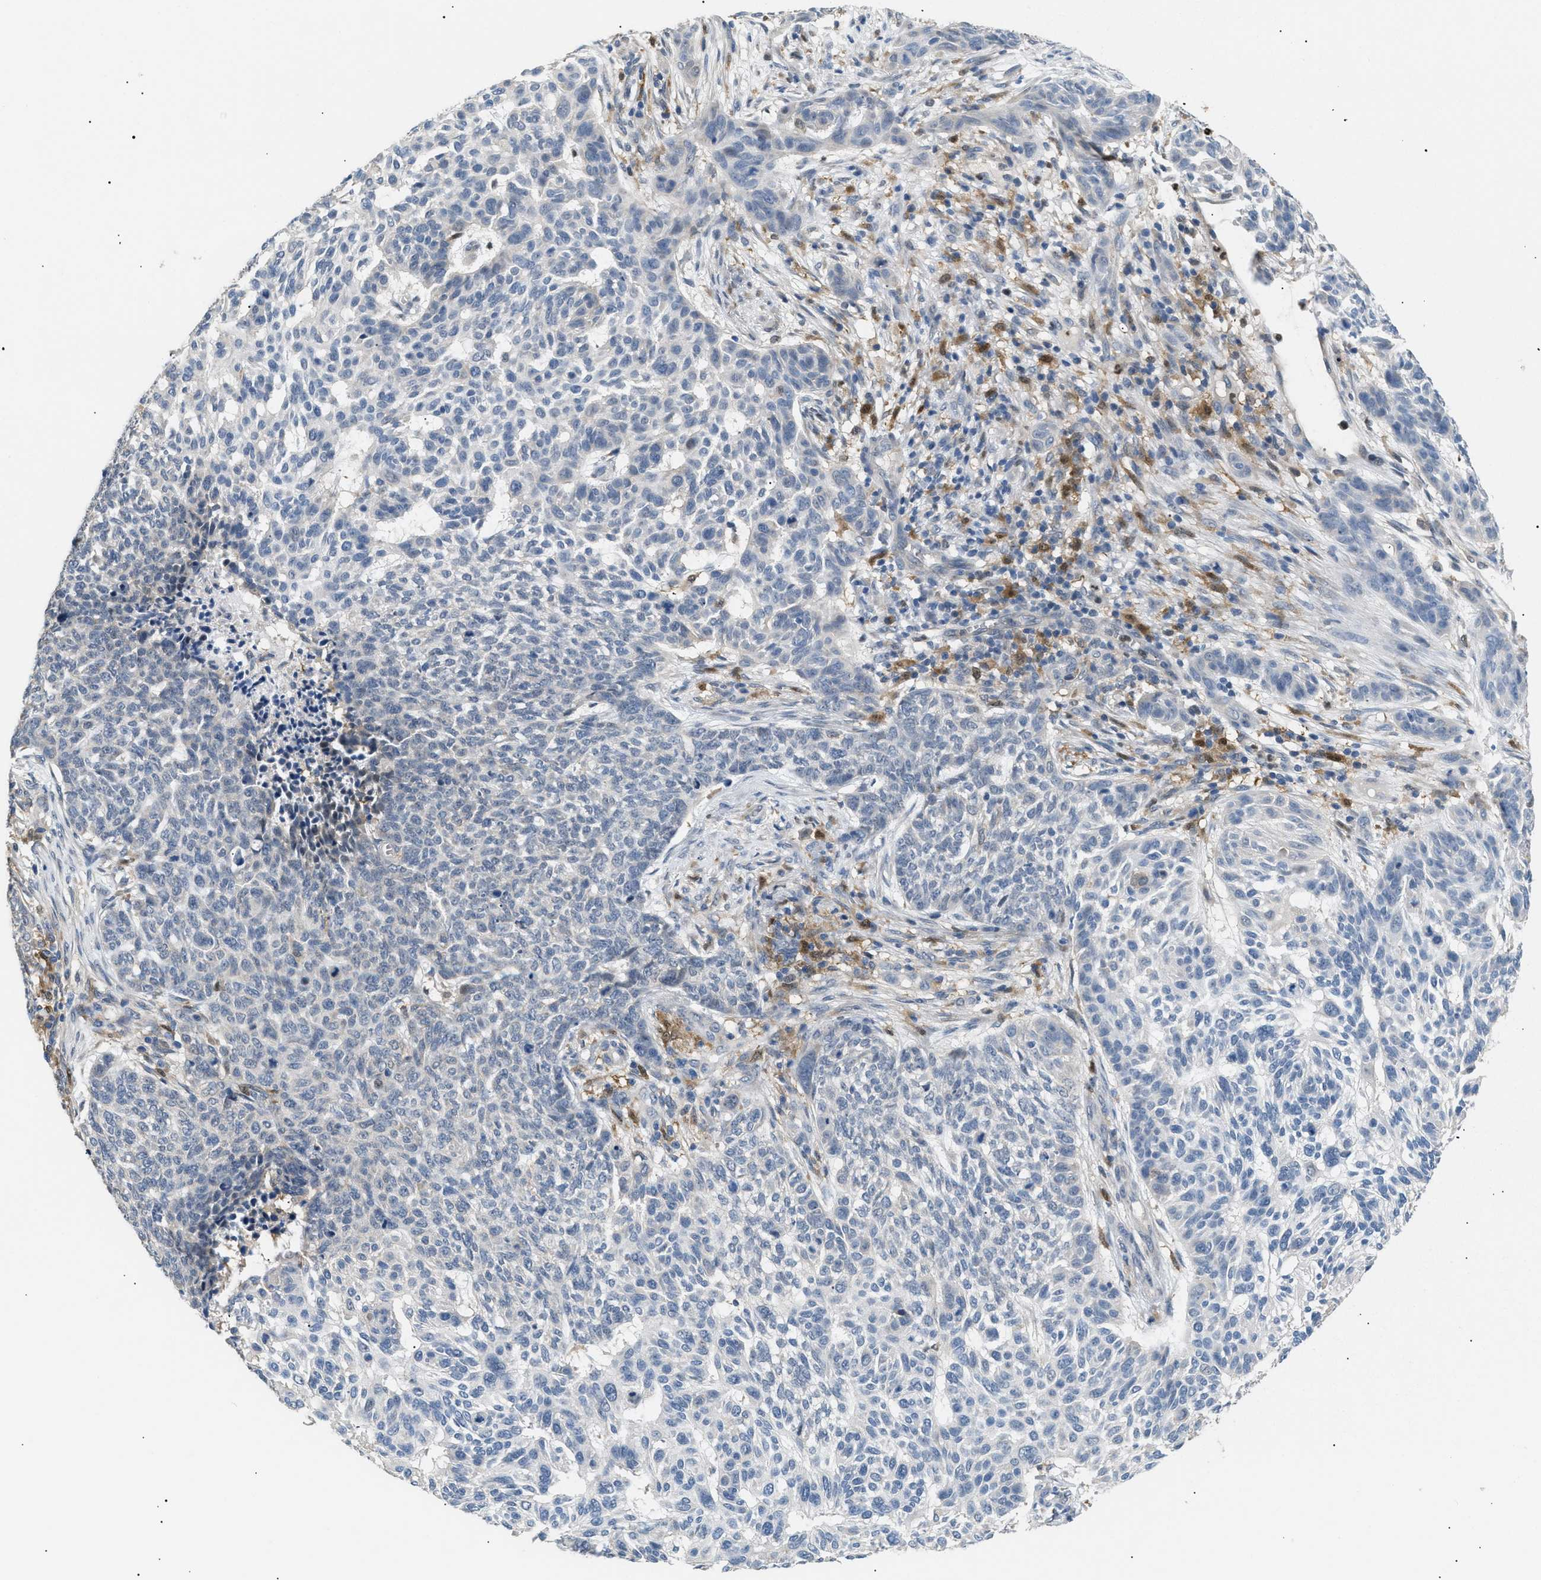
{"staining": {"intensity": "negative", "quantity": "none", "location": "none"}, "tissue": "skin cancer", "cell_type": "Tumor cells", "image_type": "cancer", "snomed": [{"axis": "morphology", "description": "Basal cell carcinoma"}, {"axis": "topography", "description": "Skin"}], "caption": "Tumor cells show no significant protein staining in skin basal cell carcinoma.", "gene": "AKR1A1", "patient": {"sex": "male", "age": 85}}